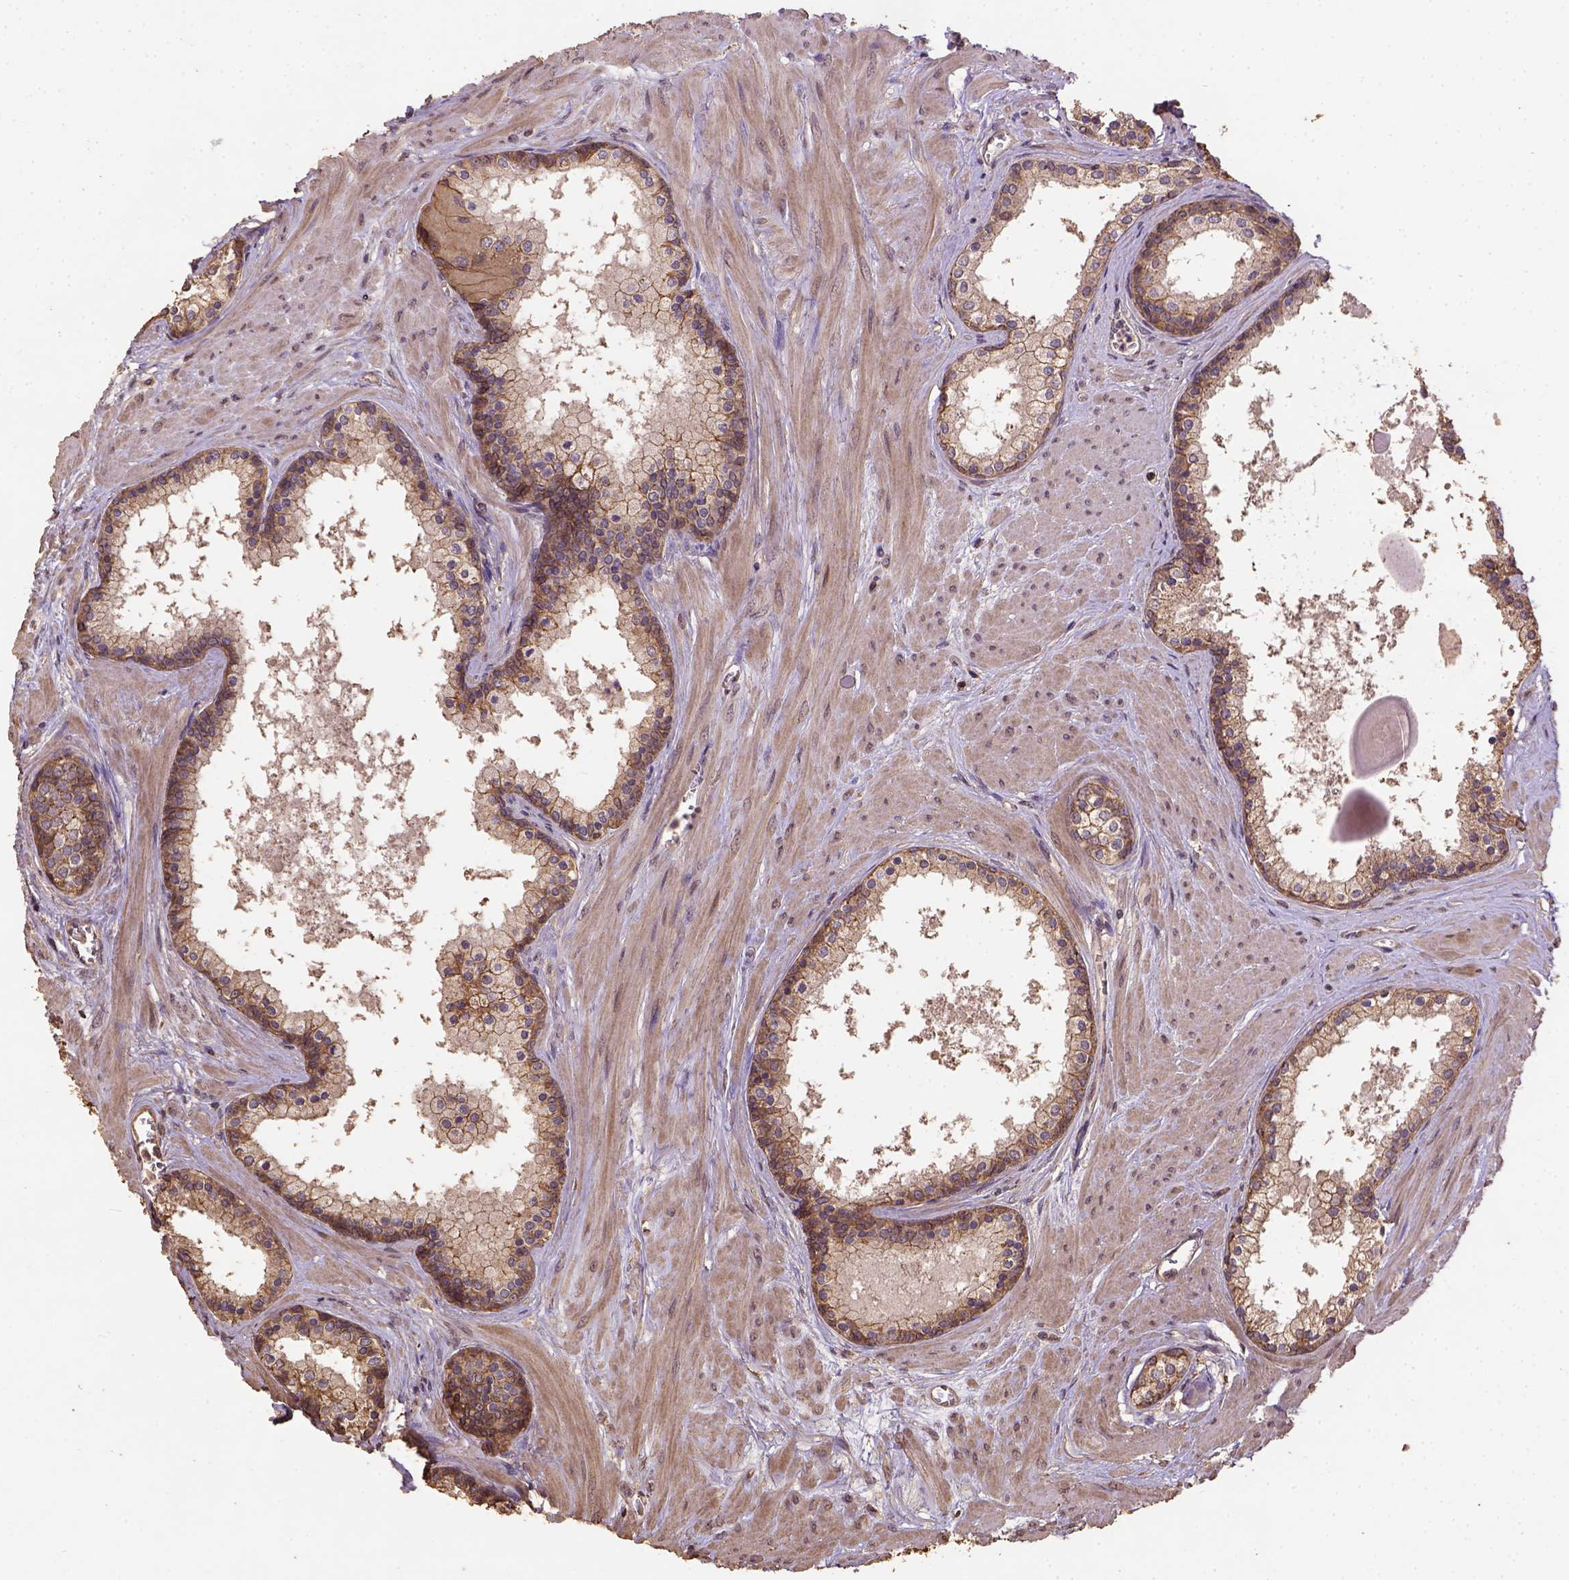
{"staining": {"intensity": "moderate", "quantity": "25%-75%", "location": "cytoplasmic/membranous"}, "tissue": "prostate", "cell_type": "Glandular cells", "image_type": "normal", "snomed": [{"axis": "morphology", "description": "Normal tissue, NOS"}, {"axis": "topography", "description": "Prostate"}], "caption": "This is an image of immunohistochemistry (IHC) staining of benign prostate, which shows moderate staining in the cytoplasmic/membranous of glandular cells.", "gene": "ATP1B3", "patient": {"sex": "male", "age": 61}}